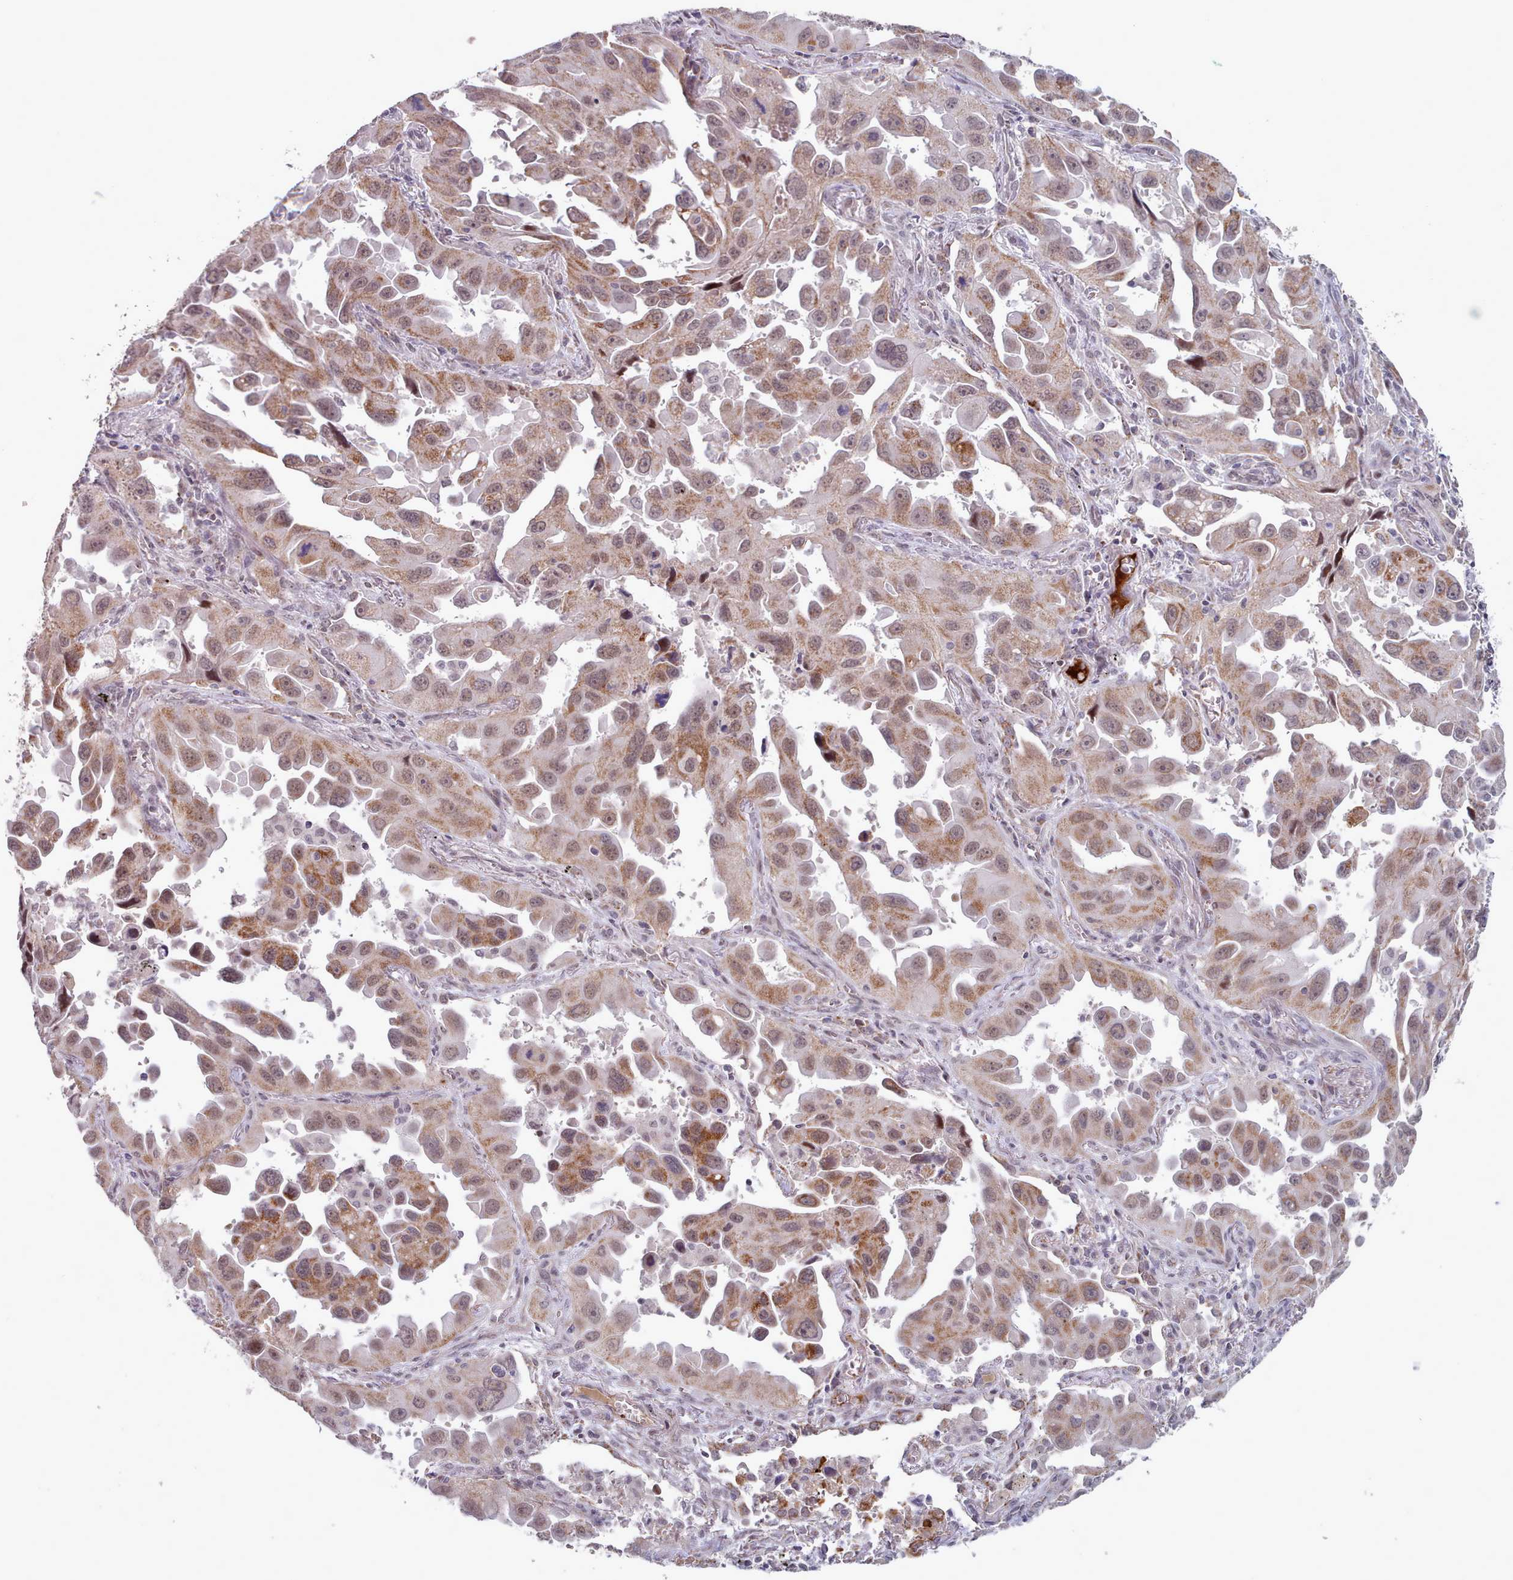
{"staining": {"intensity": "moderate", "quantity": ">75%", "location": "cytoplasmic/membranous,nuclear"}, "tissue": "lung cancer", "cell_type": "Tumor cells", "image_type": "cancer", "snomed": [{"axis": "morphology", "description": "Adenocarcinoma, NOS"}, {"axis": "topography", "description": "Lung"}], "caption": "Immunohistochemical staining of lung cancer (adenocarcinoma) displays medium levels of moderate cytoplasmic/membranous and nuclear staining in approximately >75% of tumor cells.", "gene": "TRARG1", "patient": {"sex": "male", "age": 66}}